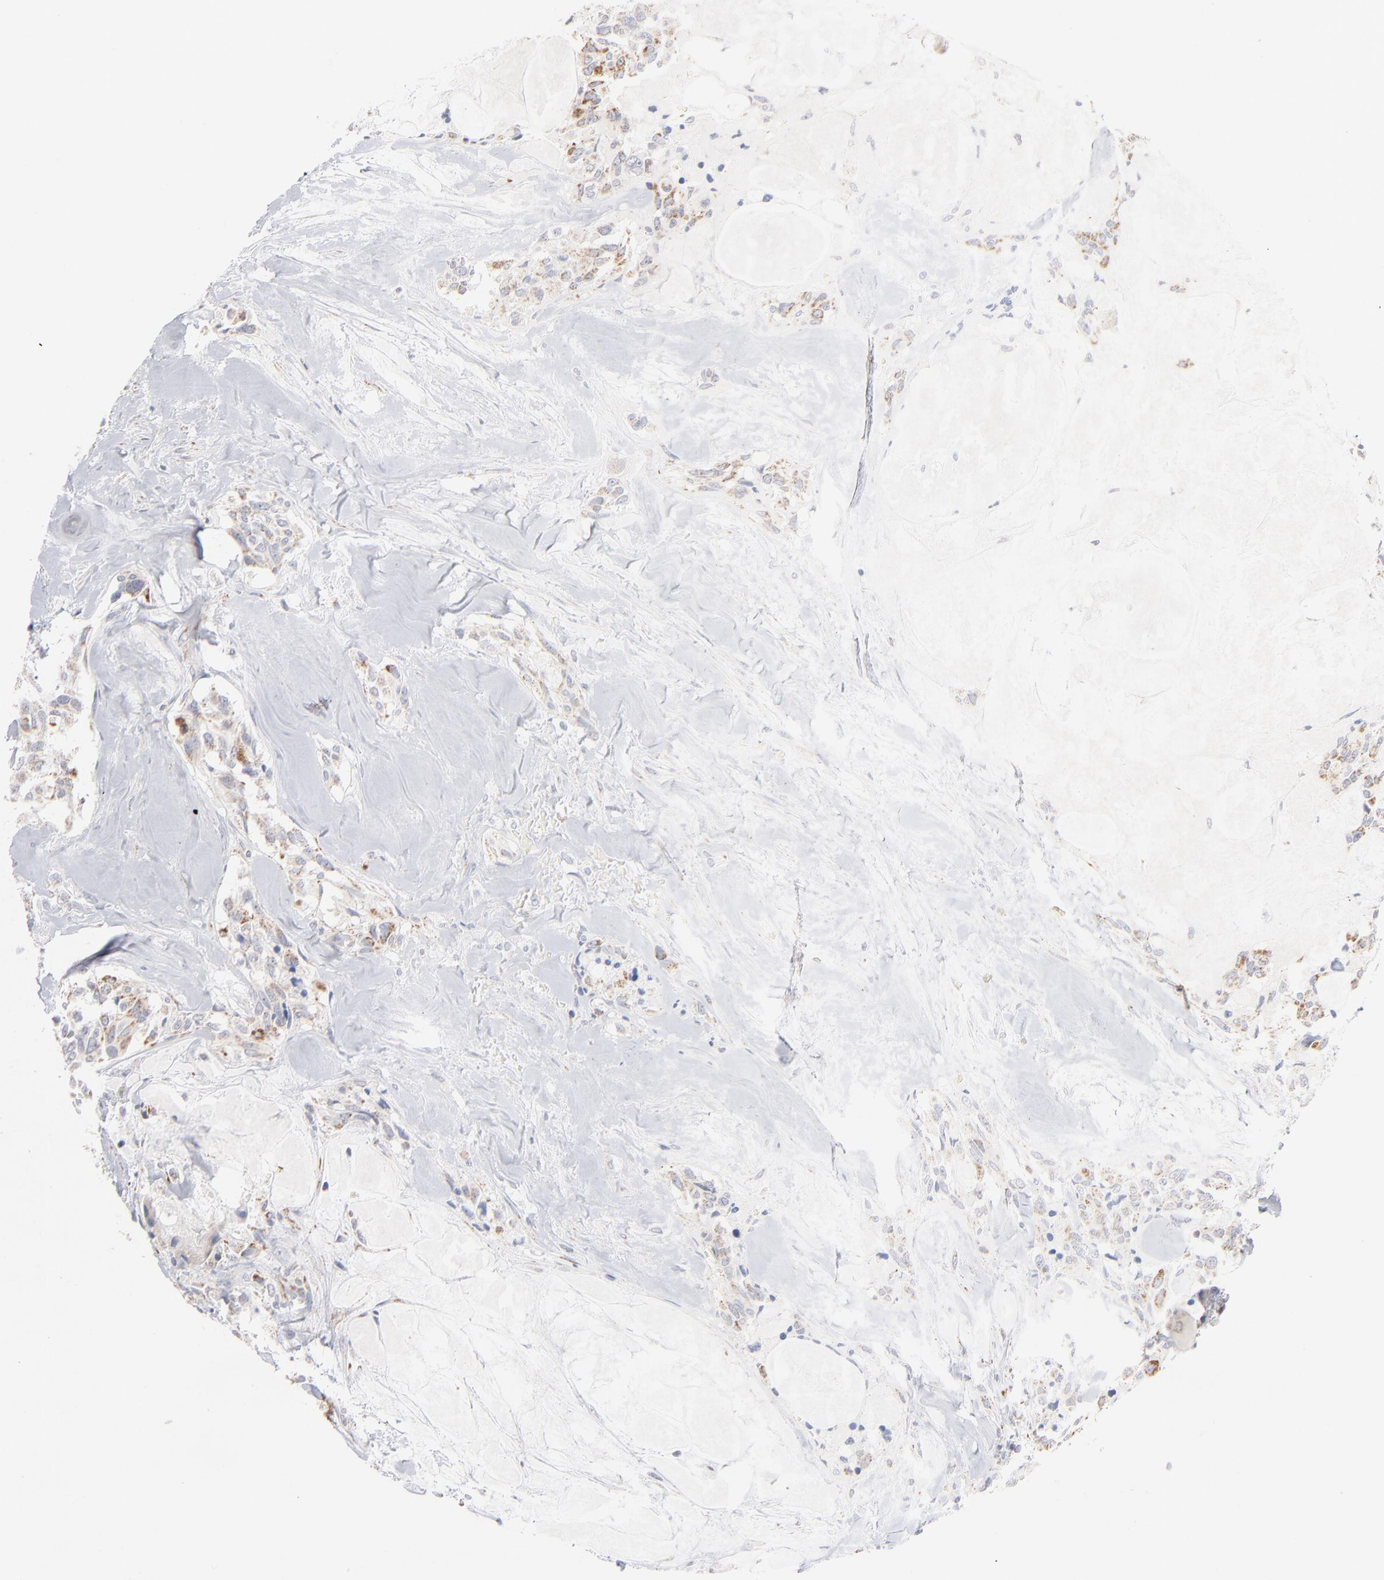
{"staining": {"intensity": "weak", "quantity": "25%-75%", "location": "cytoplasmic/membranous"}, "tissue": "thyroid cancer", "cell_type": "Tumor cells", "image_type": "cancer", "snomed": [{"axis": "morphology", "description": "Carcinoma, NOS"}, {"axis": "morphology", "description": "Carcinoid, malignant, NOS"}, {"axis": "topography", "description": "Thyroid gland"}], "caption": "A histopathology image of human thyroid cancer (carcinoma) stained for a protein exhibits weak cytoplasmic/membranous brown staining in tumor cells. The staining was performed using DAB, with brown indicating positive protein expression. Nuclei are stained blue with hematoxylin.", "gene": "MRPL58", "patient": {"sex": "male", "age": 33}}